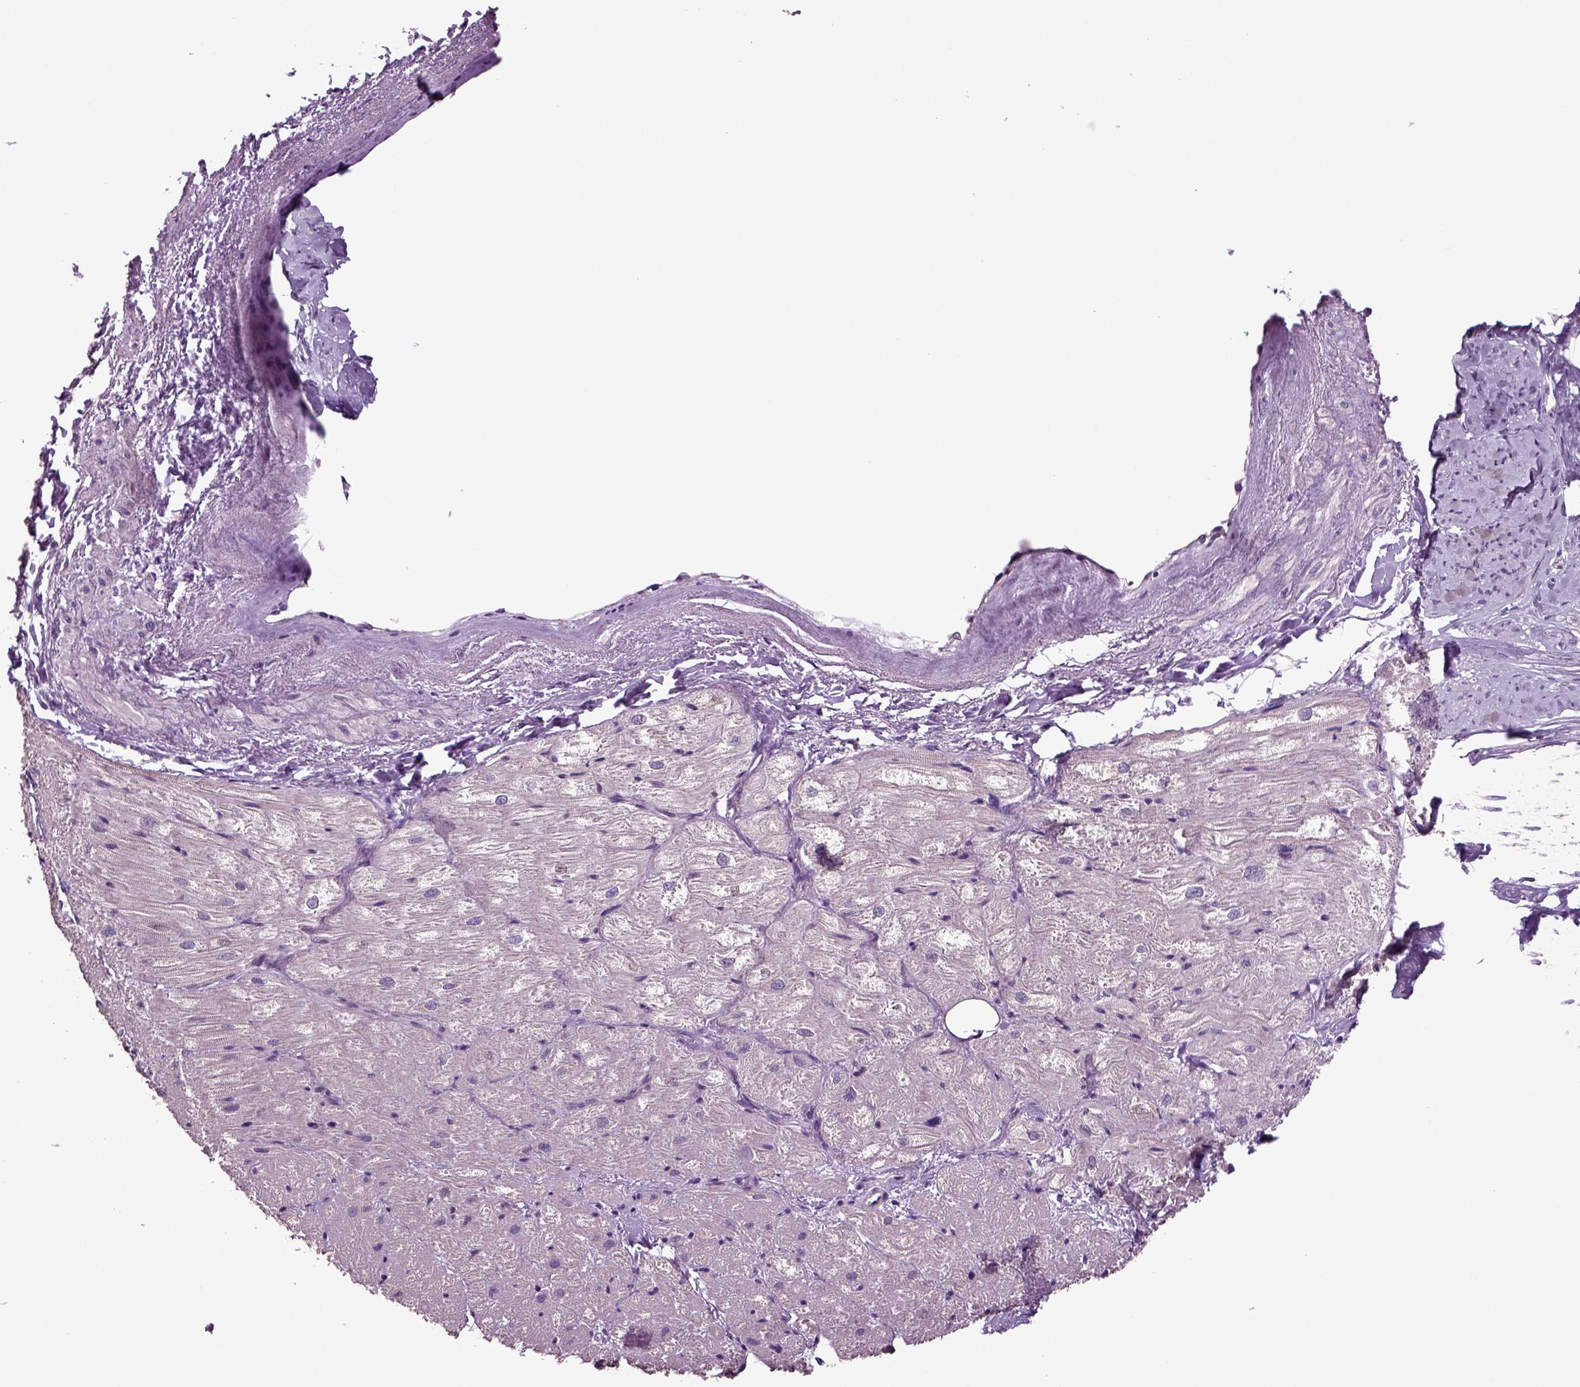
{"staining": {"intensity": "negative", "quantity": "none", "location": "none"}, "tissue": "heart muscle", "cell_type": "Cardiomyocytes", "image_type": "normal", "snomed": [{"axis": "morphology", "description": "Normal tissue, NOS"}, {"axis": "topography", "description": "Heart"}], "caption": "This is an immunohistochemistry (IHC) histopathology image of benign heart muscle. There is no staining in cardiomyocytes.", "gene": "SLC17A6", "patient": {"sex": "male", "age": 57}}